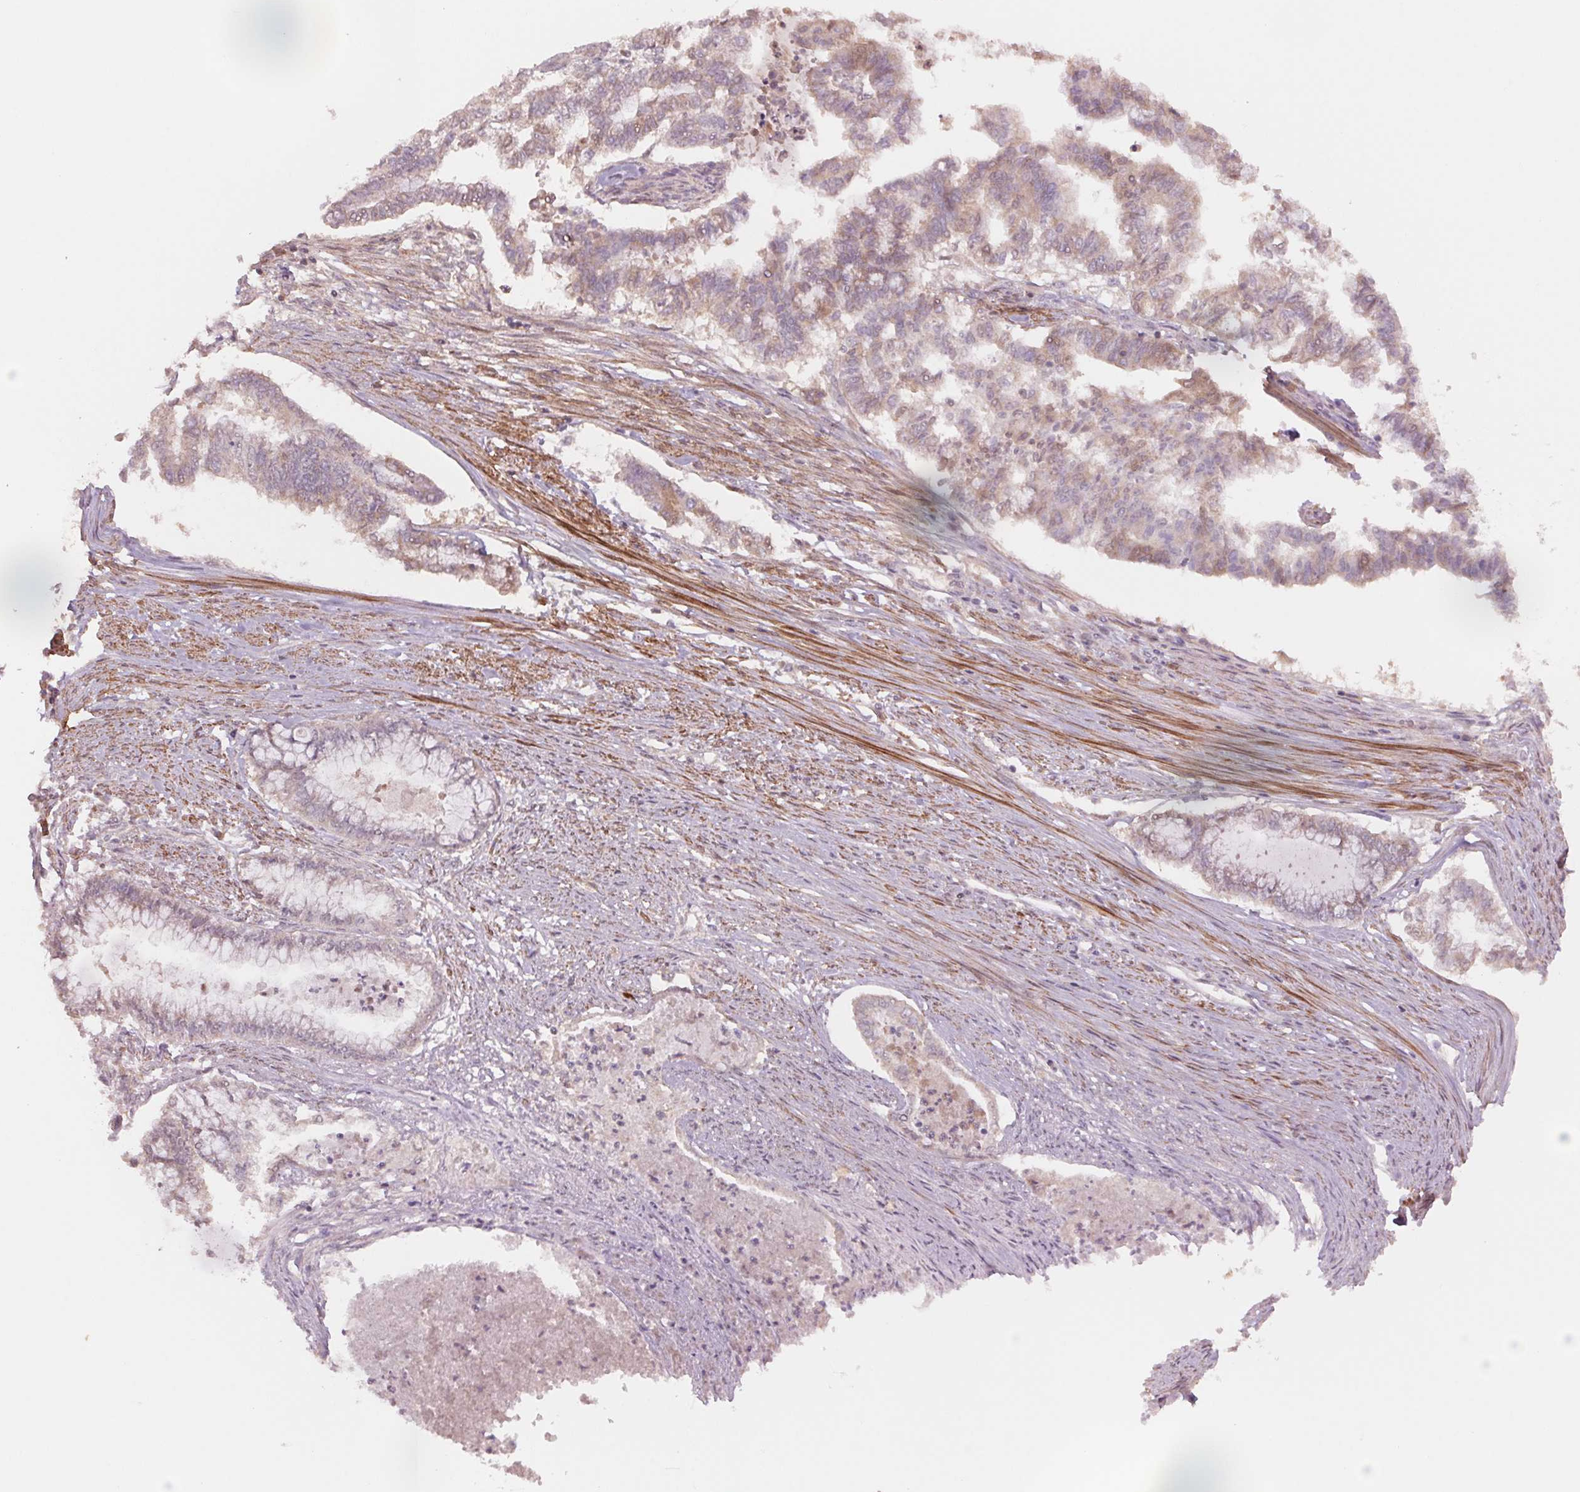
{"staining": {"intensity": "weak", "quantity": "25%-75%", "location": "cytoplasmic/membranous"}, "tissue": "endometrial cancer", "cell_type": "Tumor cells", "image_type": "cancer", "snomed": [{"axis": "morphology", "description": "Adenocarcinoma, NOS"}, {"axis": "topography", "description": "Endometrium"}], "caption": "IHC of human adenocarcinoma (endometrial) demonstrates low levels of weak cytoplasmic/membranous expression in about 25%-75% of tumor cells. (DAB IHC, brown staining for protein, blue staining for nuclei).", "gene": "PPIA", "patient": {"sex": "female", "age": 79}}